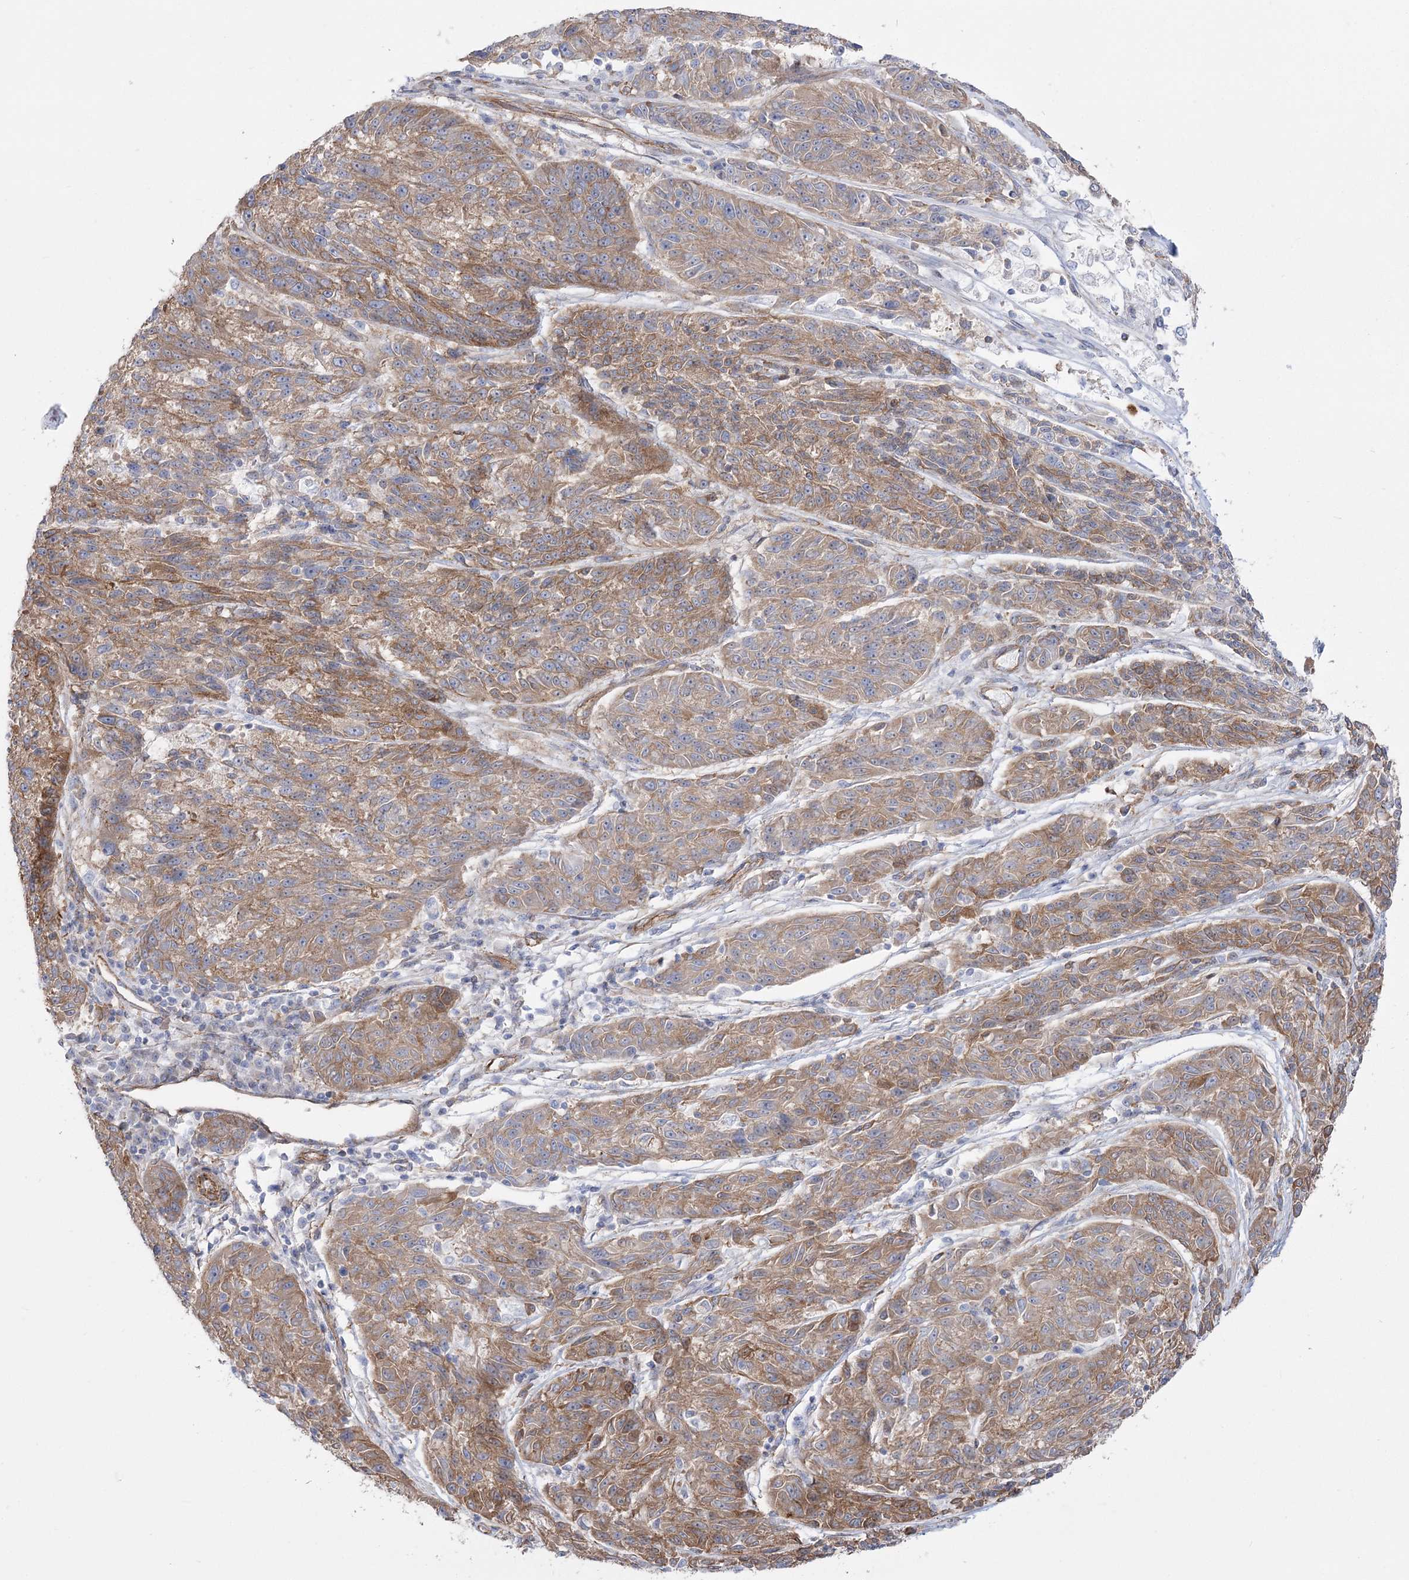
{"staining": {"intensity": "moderate", "quantity": ">75%", "location": "cytoplasmic/membranous"}, "tissue": "melanoma", "cell_type": "Tumor cells", "image_type": "cancer", "snomed": [{"axis": "morphology", "description": "Malignant melanoma, NOS"}, {"axis": "topography", "description": "Skin"}], "caption": "Human melanoma stained for a protein (brown) exhibits moderate cytoplasmic/membranous positive positivity in approximately >75% of tumor cells.", "gene": "PLEKHA5", "patient": {"sex": "male", "age": 53}}